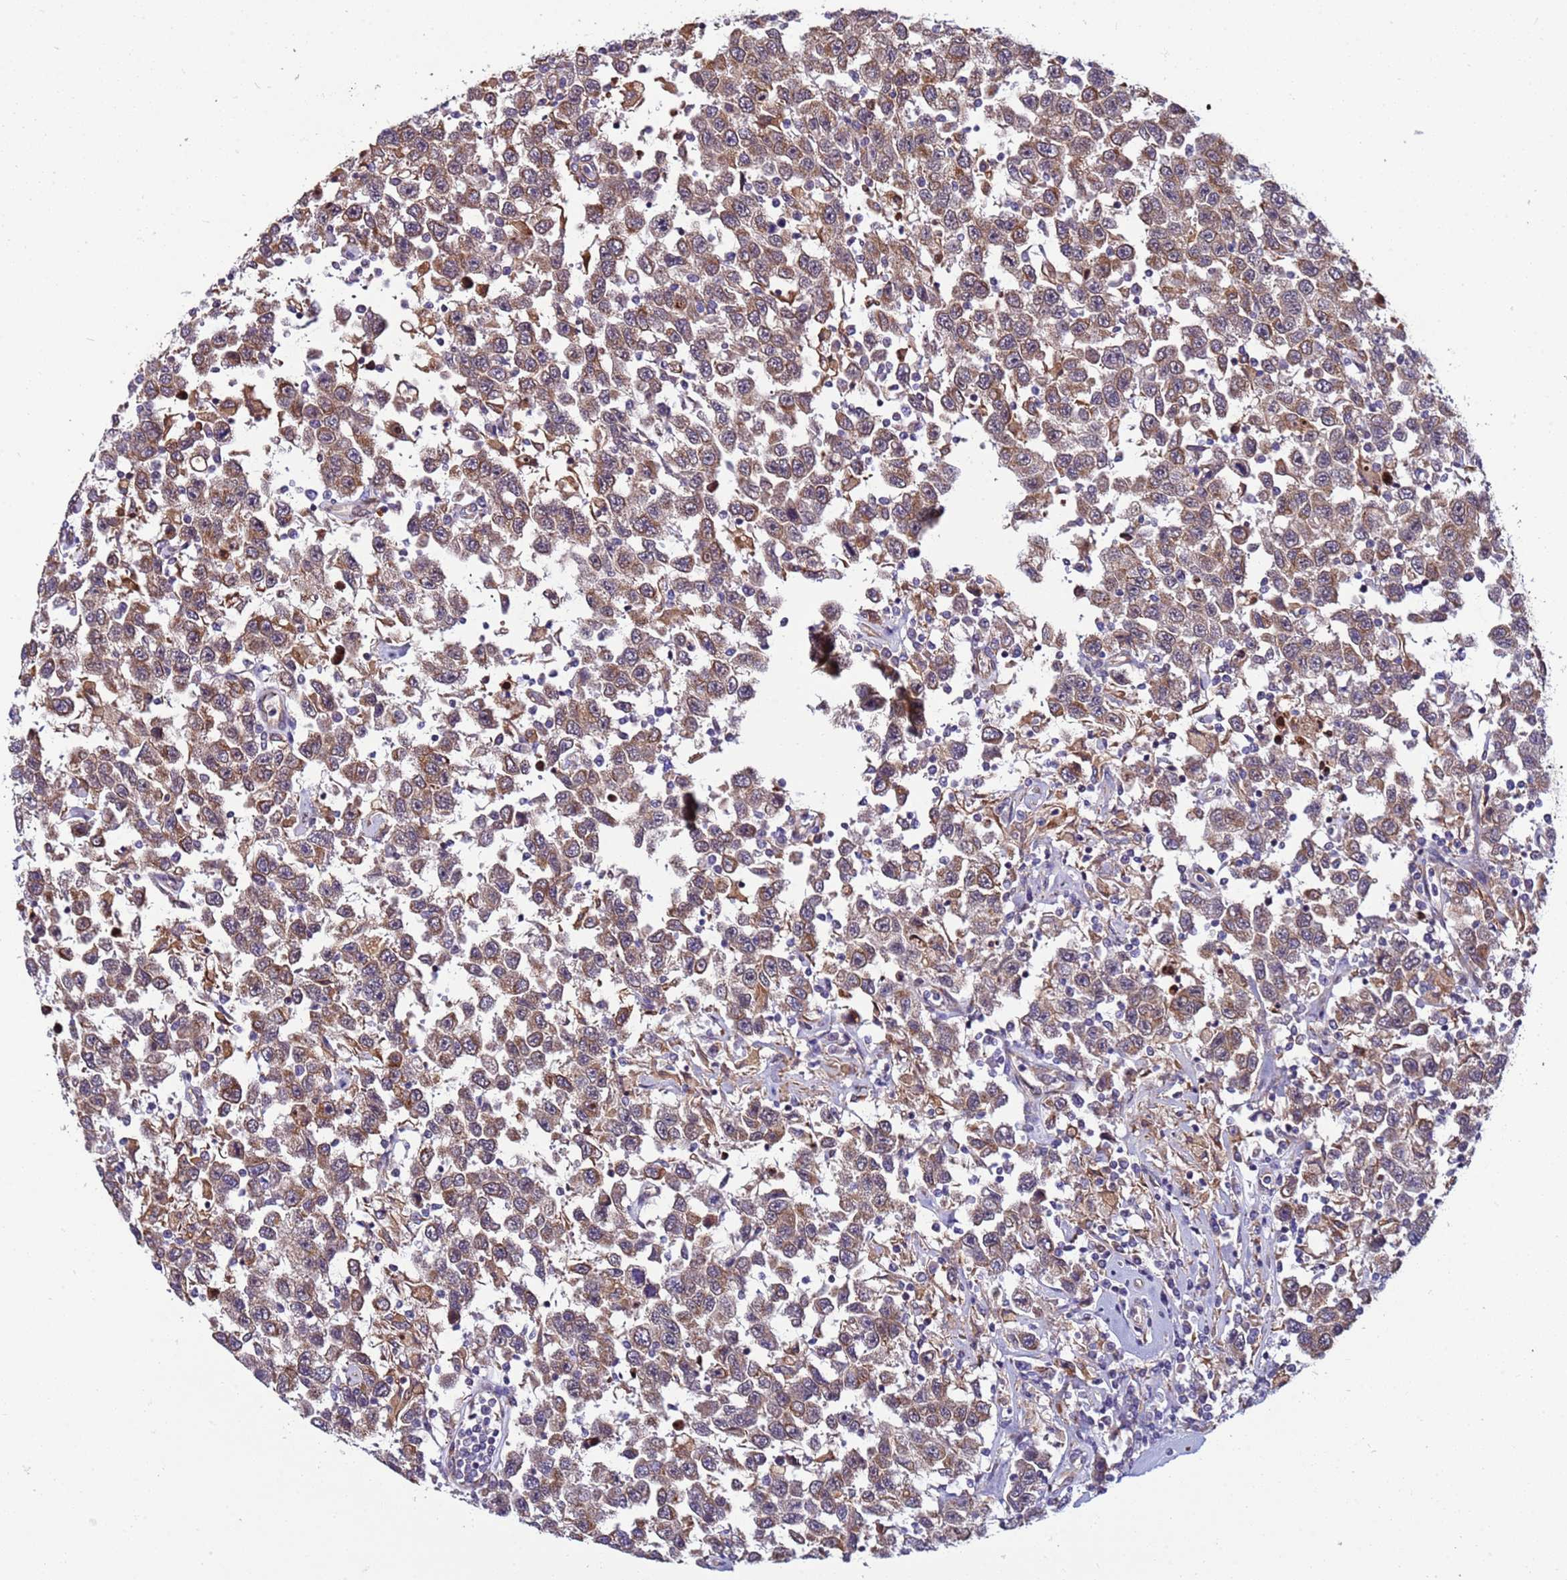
{"staining": {"intensity": "moderate", "quantity": ">75%", "location": "cytoplasmic/membranous"}, "tissue": "testis cancer", "cell_type": "Tumor cells", "image_type": "cancer", "snomed": [{"axis": "morphology", "description": "Seminoma, NOS"}, {"axis": "topography", "description": "Testis"}], "caption": "Immunohistochemistry (DAB) staining of human testis cancer (seminoma) shows moderate cytoplasmic/membranous protein positivity in approximately >75% of tumor cells.", "gene": "MCRIP1", "patient": {"sex": "male", "age": 41}}